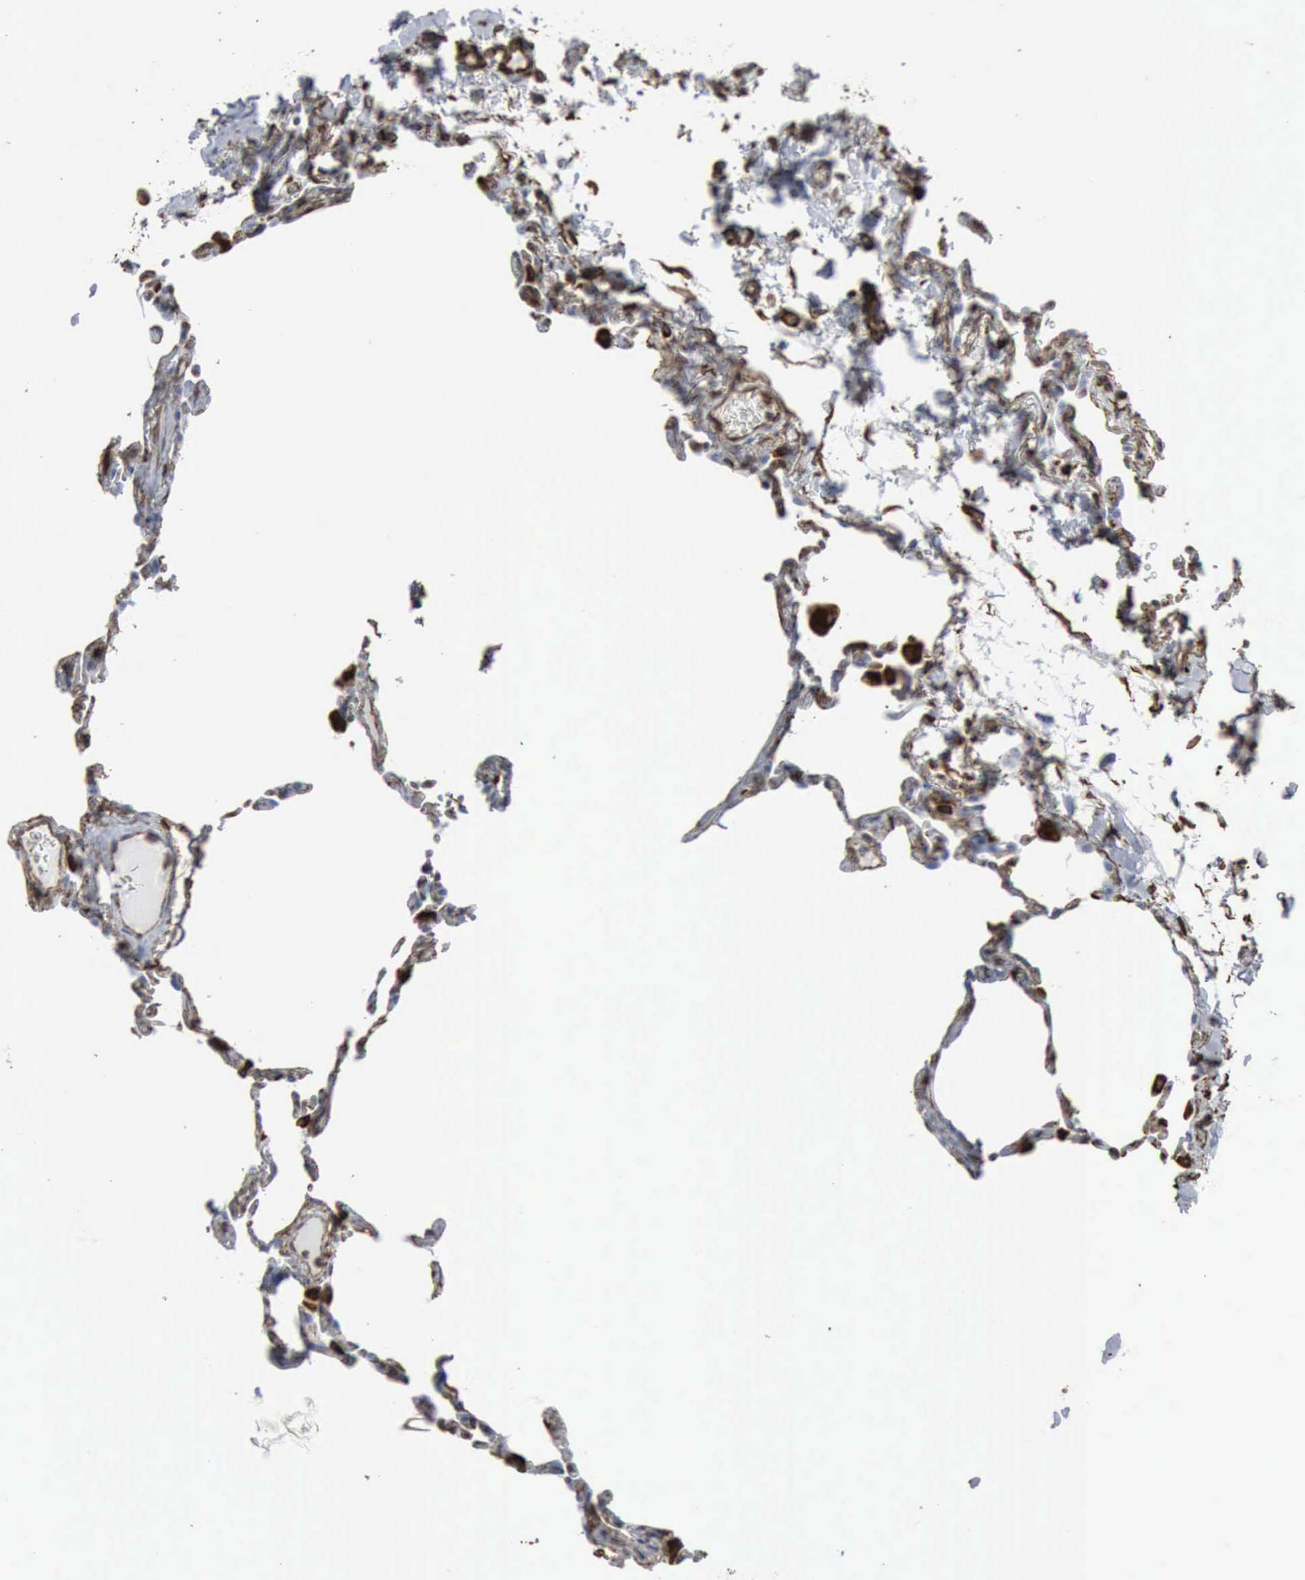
{"staining": {"intensity": "moderate", "quantity": "<25%", "location": "nuclear"}, "tissue": "lung", "cell_type": "Alveolar cells", "image_type": "normal", "snomed": [{"axis": "morphology", "description": "Normal tissue, NOS"}, {"axis": "topography", "description": "Lung"}], "caption": "This photomicrograph shows IHC staining of benign human lung, with low moderate nuclear expression in about <25% of alveolar cells.", "gene": "CCNE1", "patient": {"sex": "female", "age": 75}}